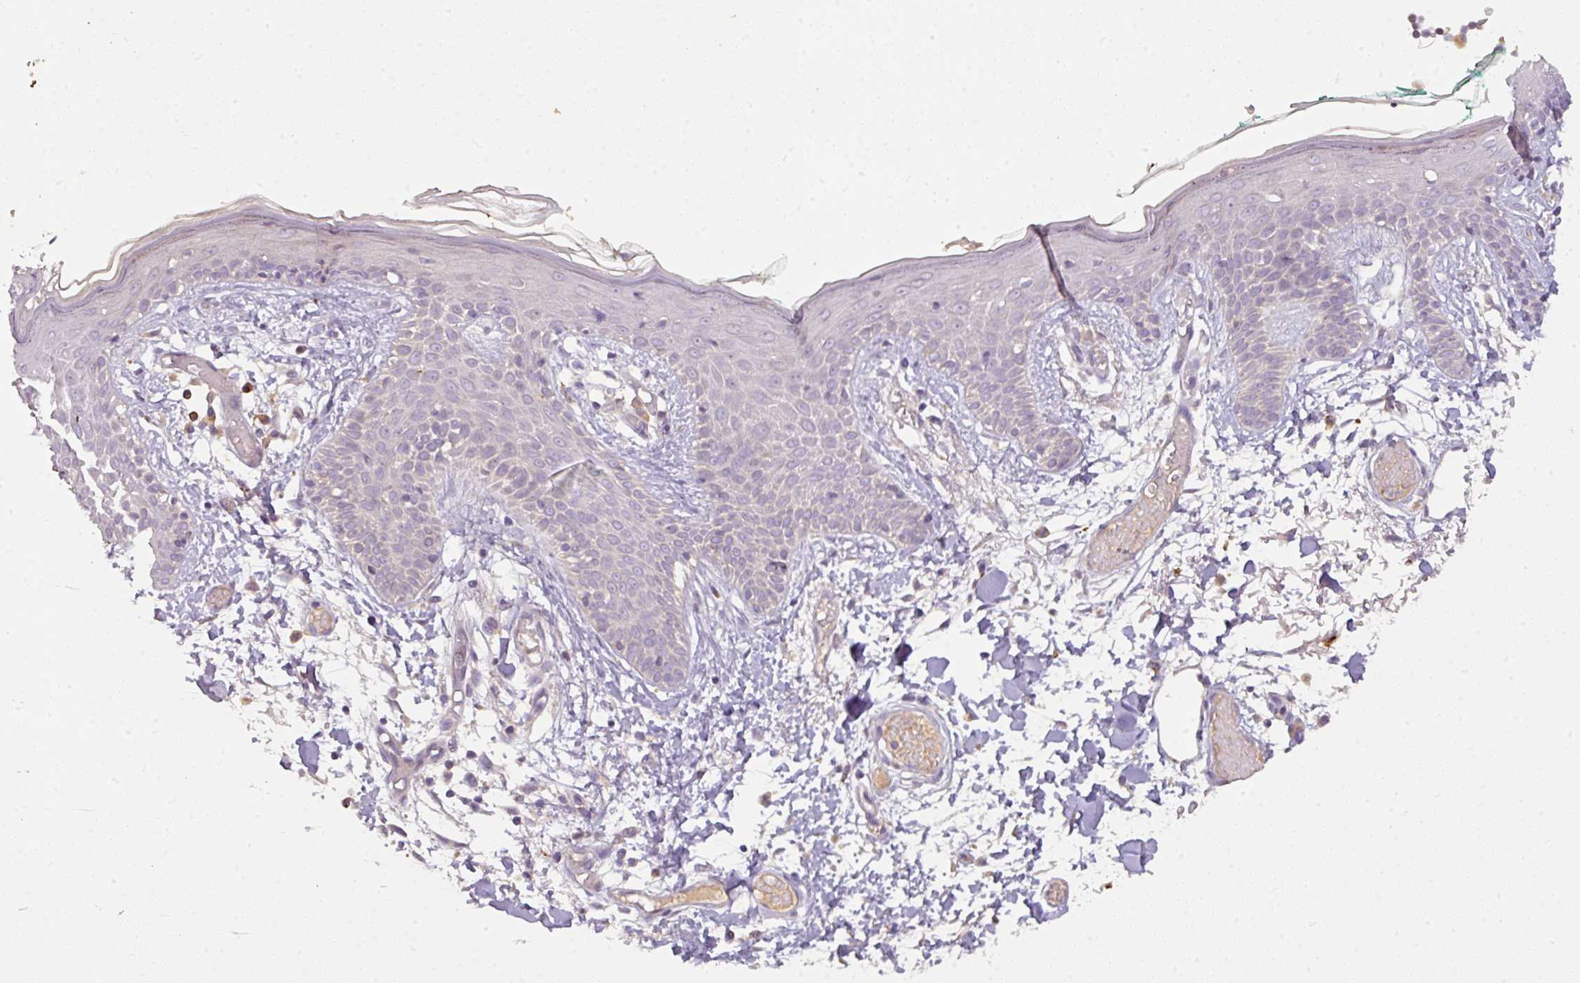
{"staining": {"intensity": "negative", "quantity": "none", "location": "none"}, "tissue": "skin", "cell_type": "Fibroblasts", "image_type": "normal", "snomed": [{"axis": "morphology", "description": "Normal tissue, NOS"}, {"axis": "topography", "description": "Skin"}], "caption": "Fibroblasts show no significant protein staining in unremarkable skin. Nuclei are stained in blue.", "gene": "ZNF266", "patient": {"sex": "male", "age": 79}}